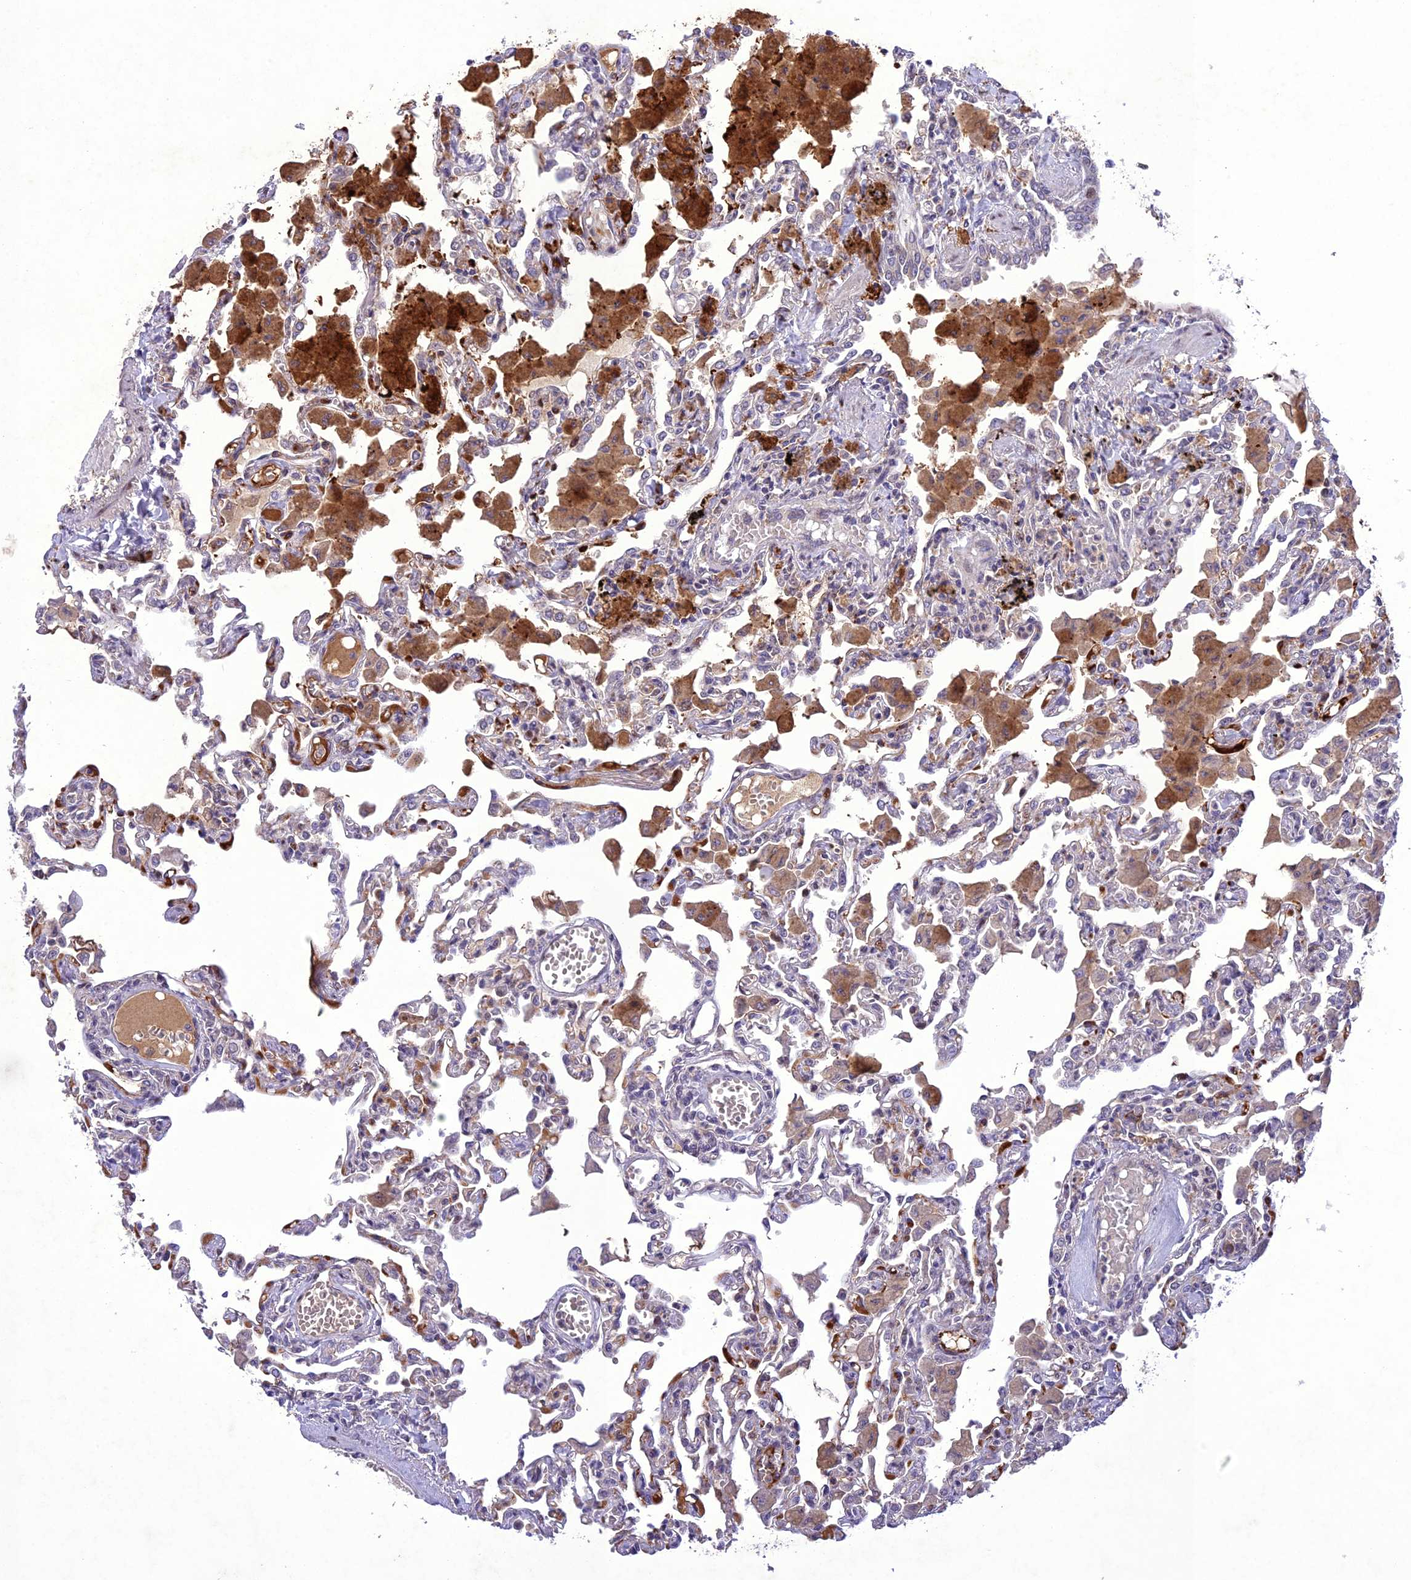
{"staining": {"intensity": "moderate", "quantity": "<25%", "location": "cytoplasmic/membranous"}, "tissue": "lung", "cell_type": "Alveolar cells", "image_type": "normal", "snomed": [{"axis": "morphology", "description": "Normal tissue, NOS"}, {"axis": "topography", "description": "Bronchus"}, {"axis": "topography", "description": "Lung"}], "caption": "Lung stained with immunohistochemistry (IHC) shows moderate cytoplasmic/membranous expression in about <25% of alveolar cells.", "gene": "ANKRD52", "patient": {"sex": "female", "age": 49}}